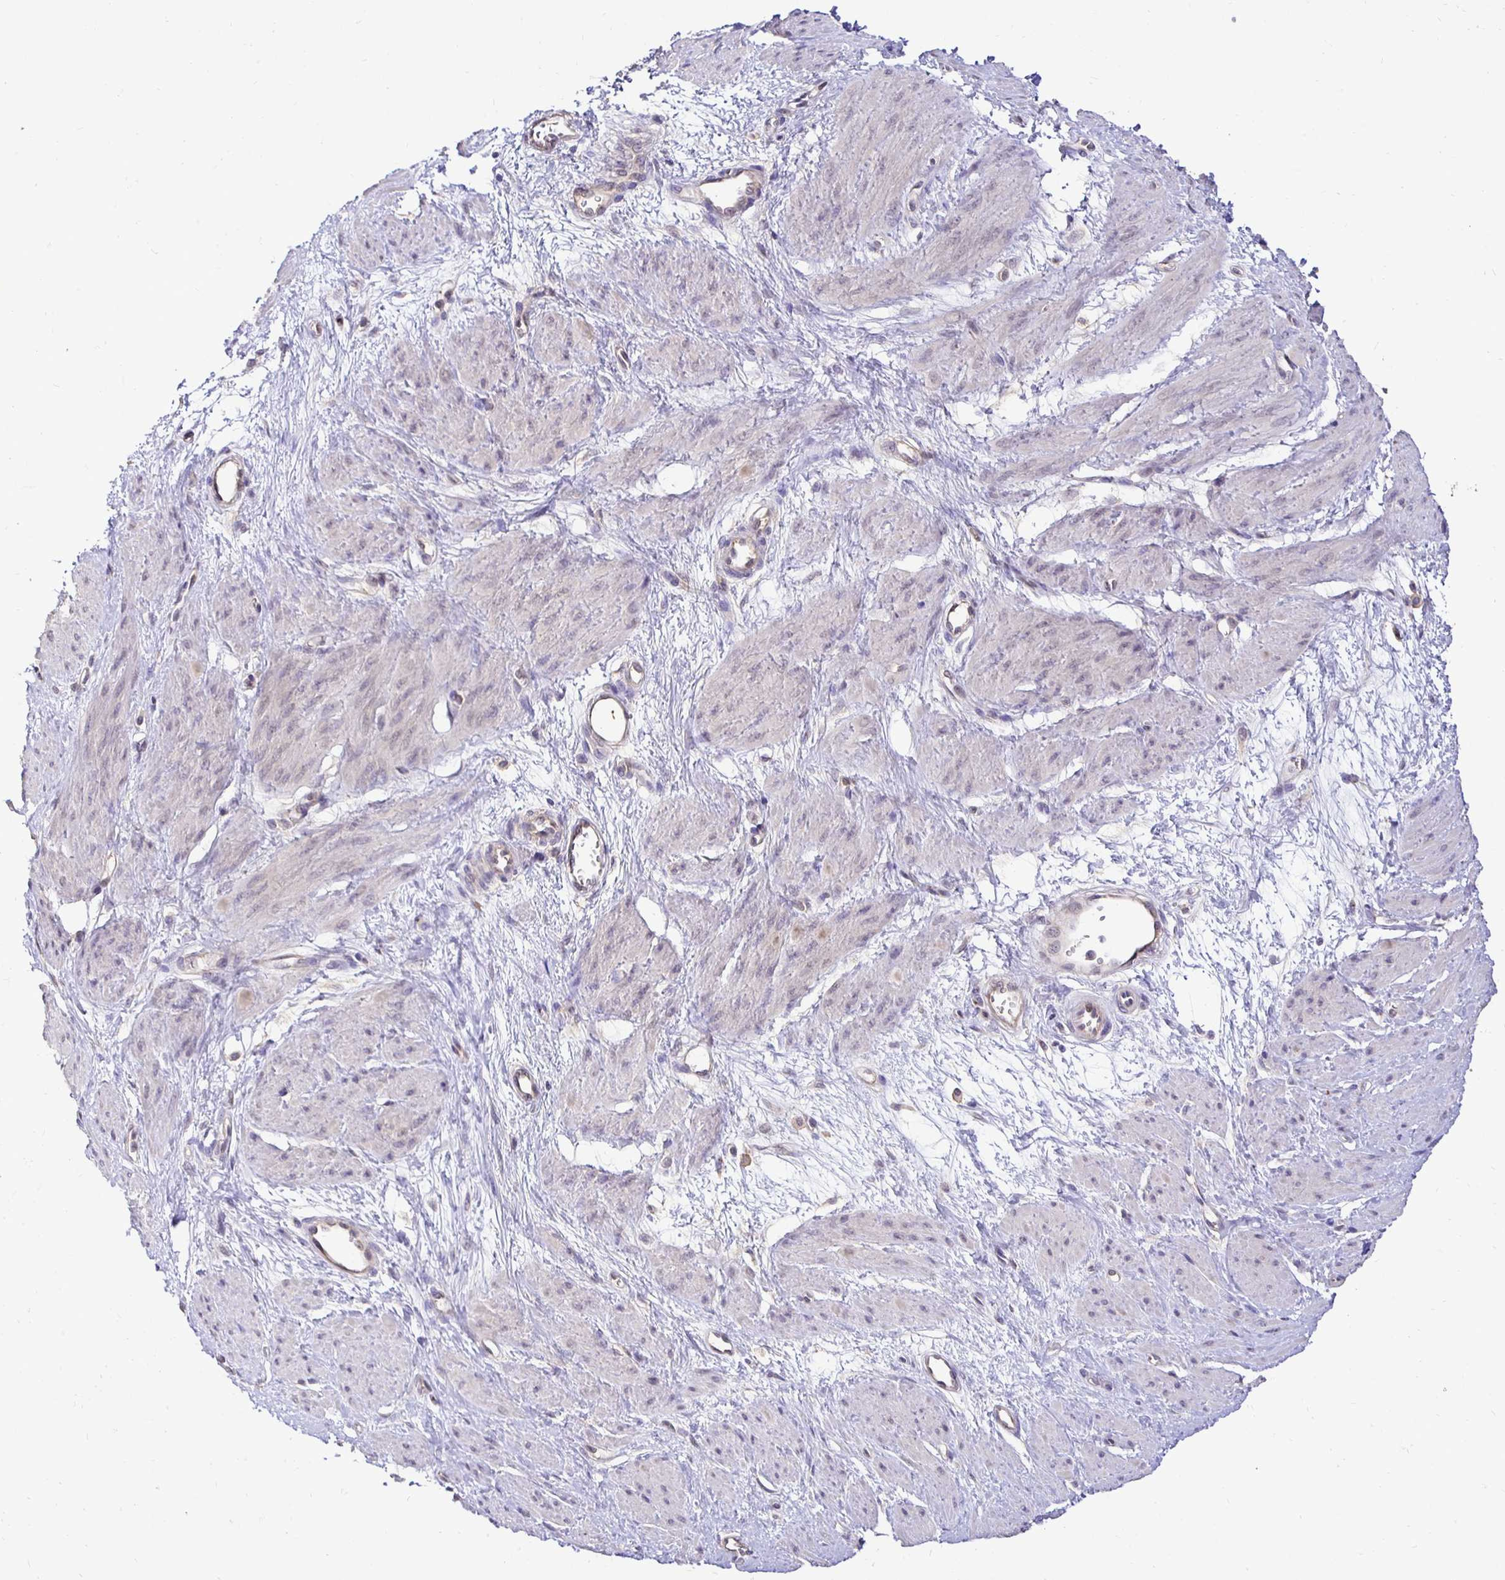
{"staining": {"intensity": "negative", "quantity": "none", "location": "none"}, "tissue": "smooth muscle", "cell_type": "Smooth muscle cells", "image_type": "normal", "snomed": [{"axis": "morphology", "description": "Normal tissue, NOS"}, {"axis": "topography", "description": "Smooth muscle"}, {"axis": "topography", "description": "Uterus"}], "caption": "Immunohistochemistry (IHC) micrograph of normal smooth muscle stained for a protein (brown), which demonstrates no expression in smooth muscle cells.", "gene": "SLC9A1", "patient": {"sex": "female", "age": 39}}